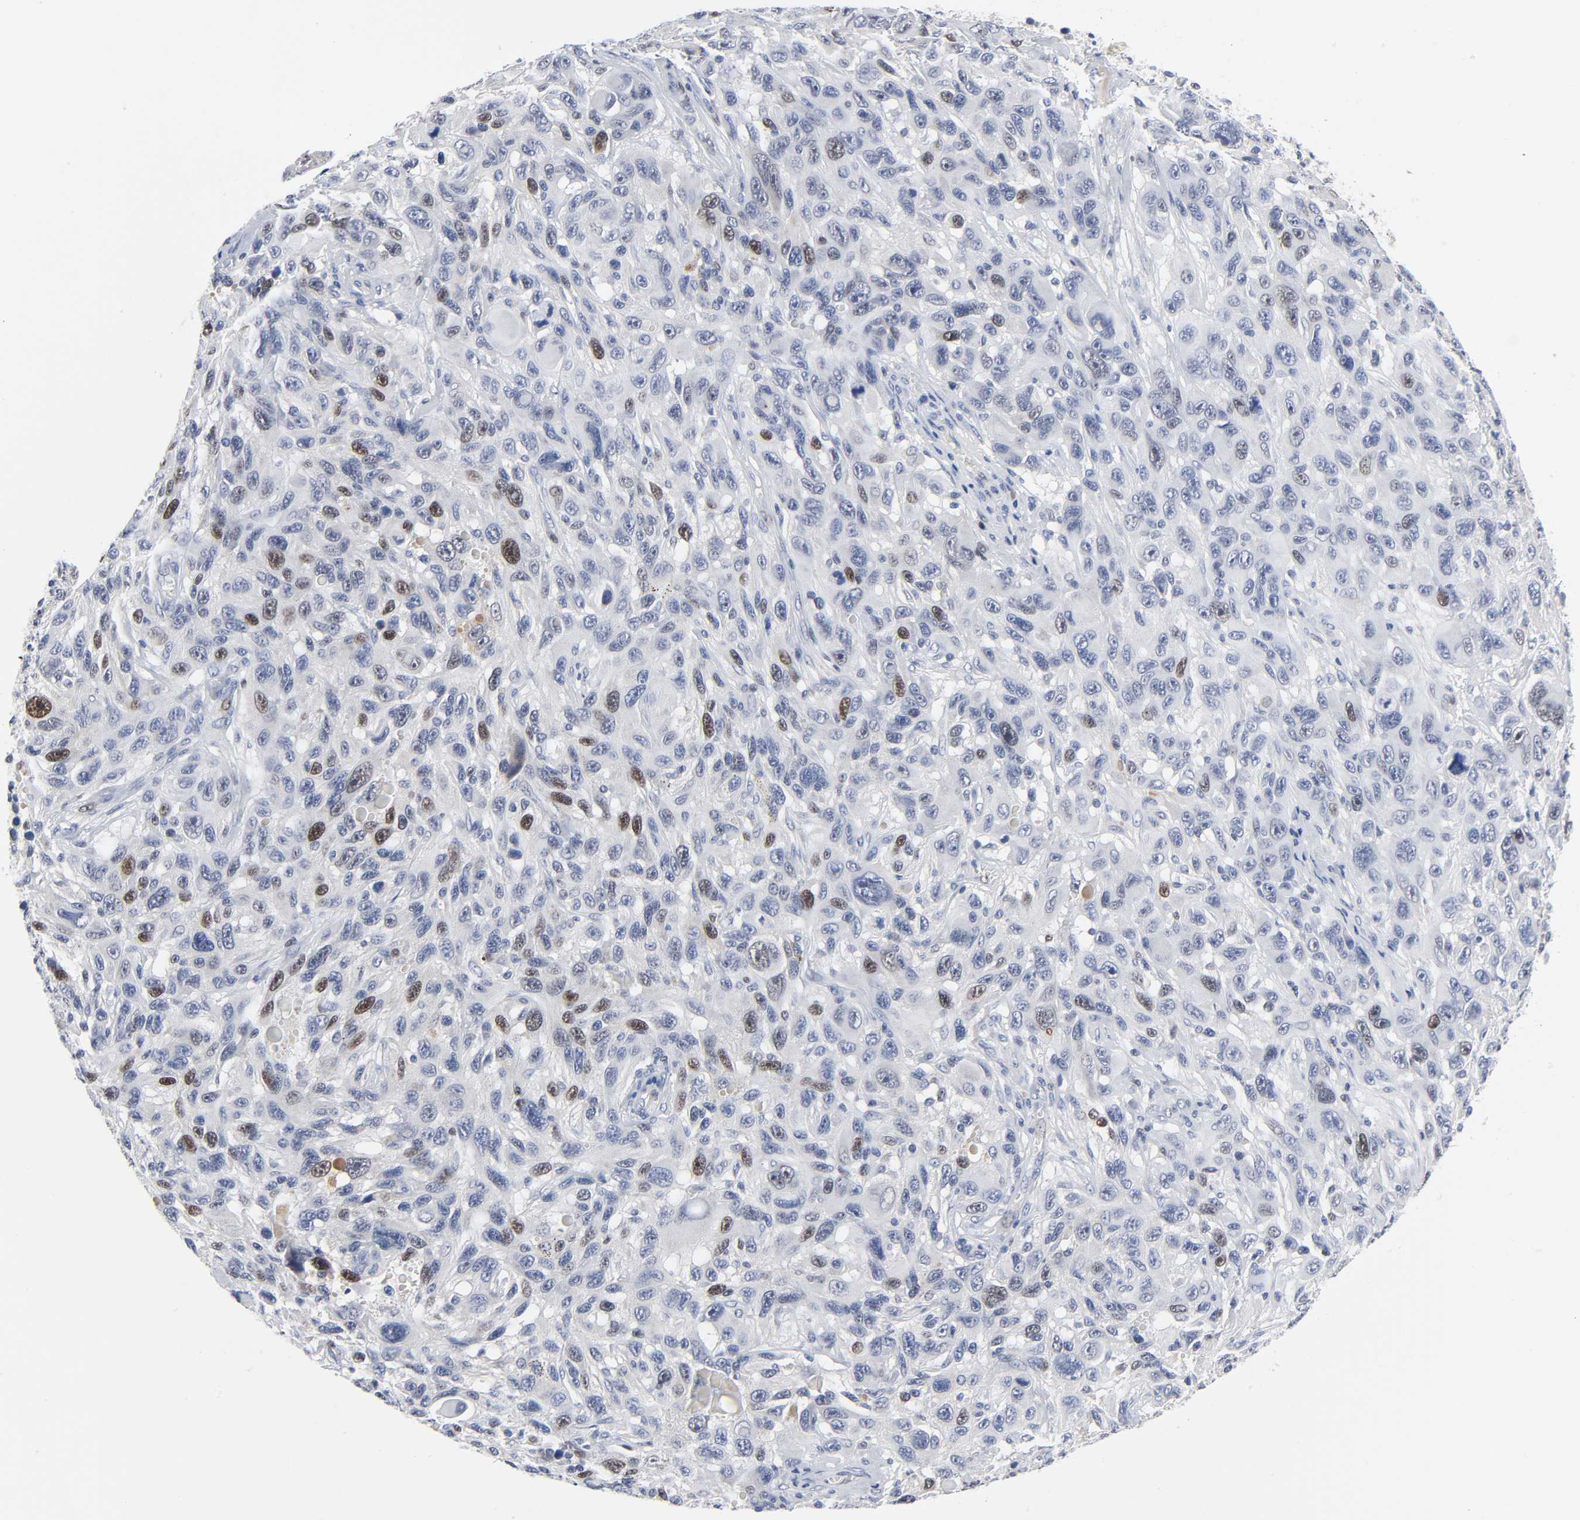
{"staining": {"intensity": "moderate", "quantity": "<25%", "location": "nuclear"}, "tissue": "melanoma", "cell_type": "Tumor cells", "image_type": "cancer", "snomed": [{"axis": "morphology", "description": "Malignant melanoma, NOS"}, {"axis": "topography", "description": "Skin"}], "caption": "The photomicrograph reveals staining of melanoma, revealing moderate nuclear protein expression (brown color) within tumor cells.", "gene": "WEE1", "patient": {"sex": "male", "age": 53}}